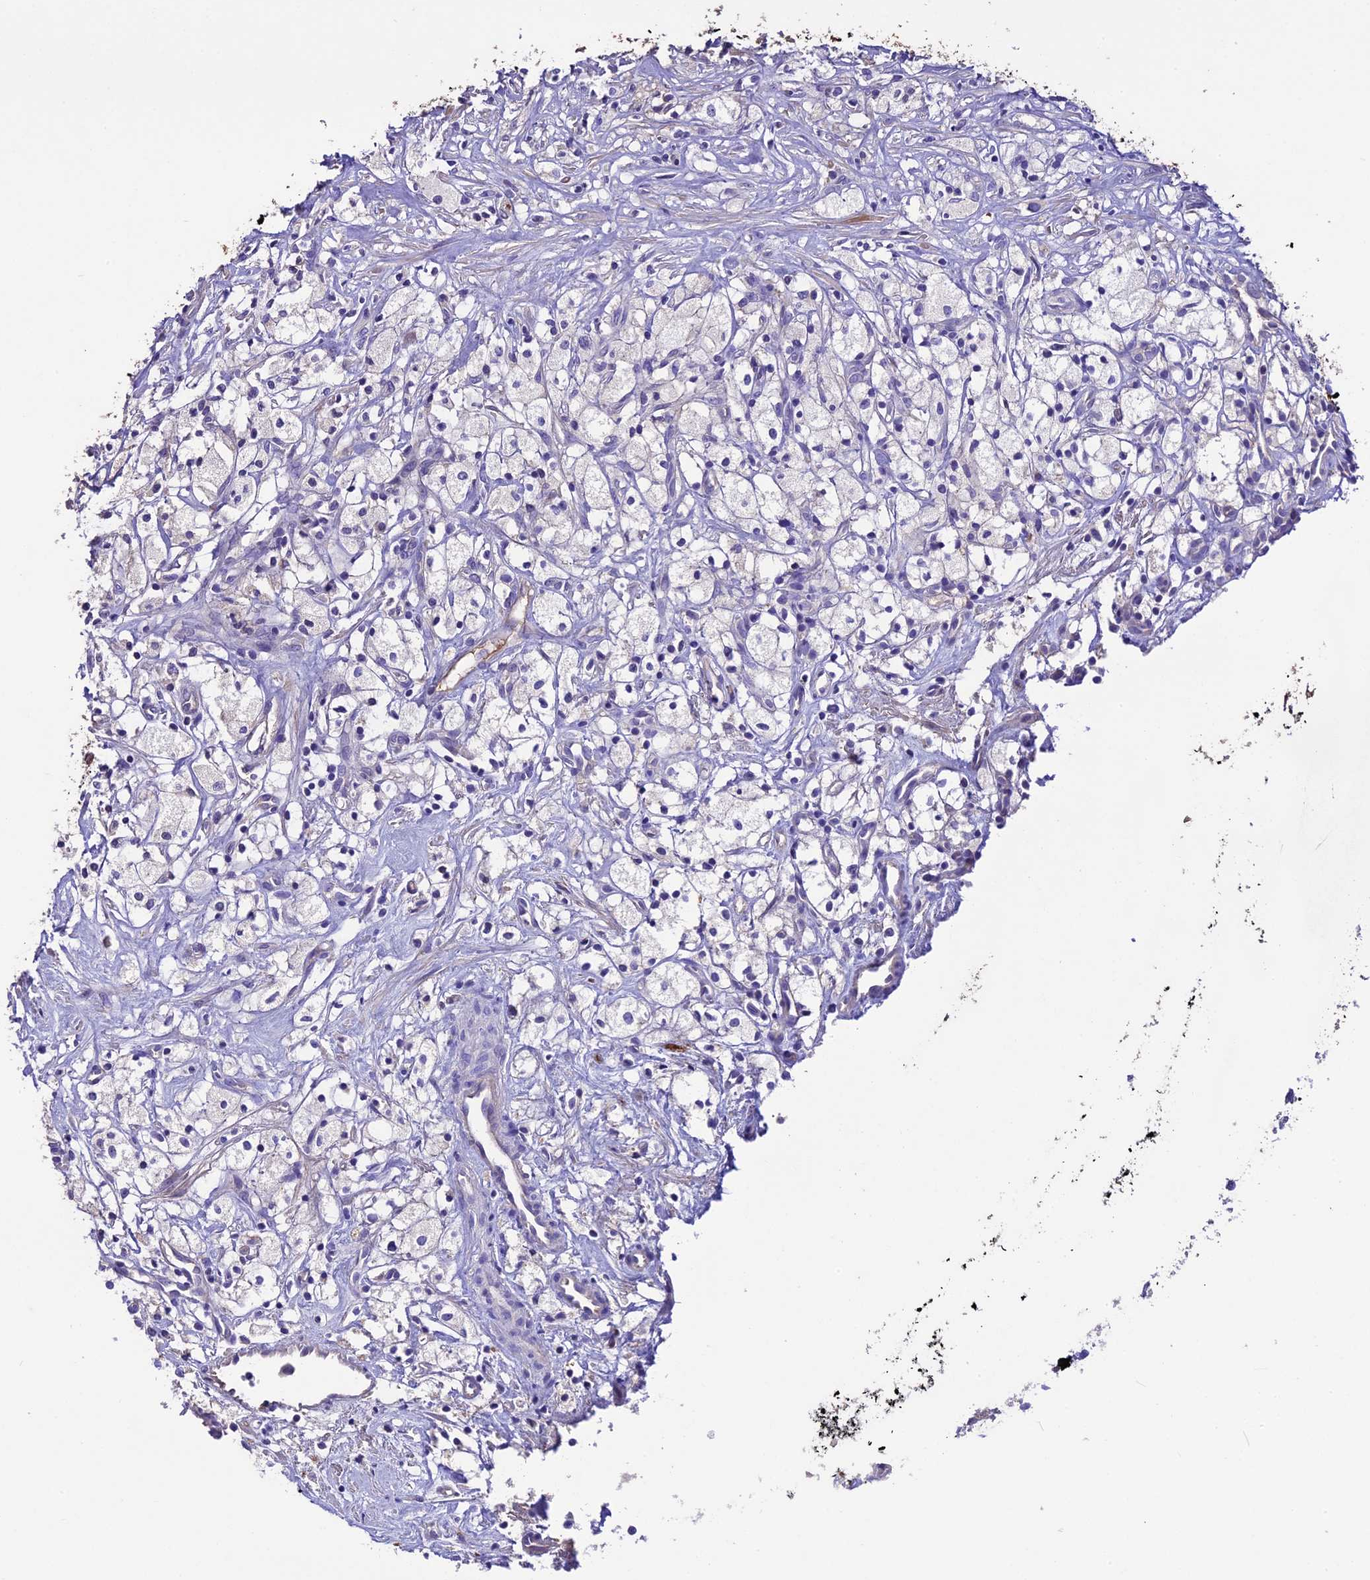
{"staining": {"intensity": "negative", "quantity": "none", "location": "none"}, "tissue": "renal cancer", "cell_type": "Tumor cells", "image_type": "cancer", "snomed": [{"axis": "morphology", "description": "Adenocarcinoma, NOS"}, {"axis": "topography", "description": "Kidney"}], "caption": "Human renal cancer (adenocarcinoma) stained for a protein using IHC shows no positivity in tumor cells.", "gene": "TCP11L2", "patient": {"sex": "male", "age": 59}}